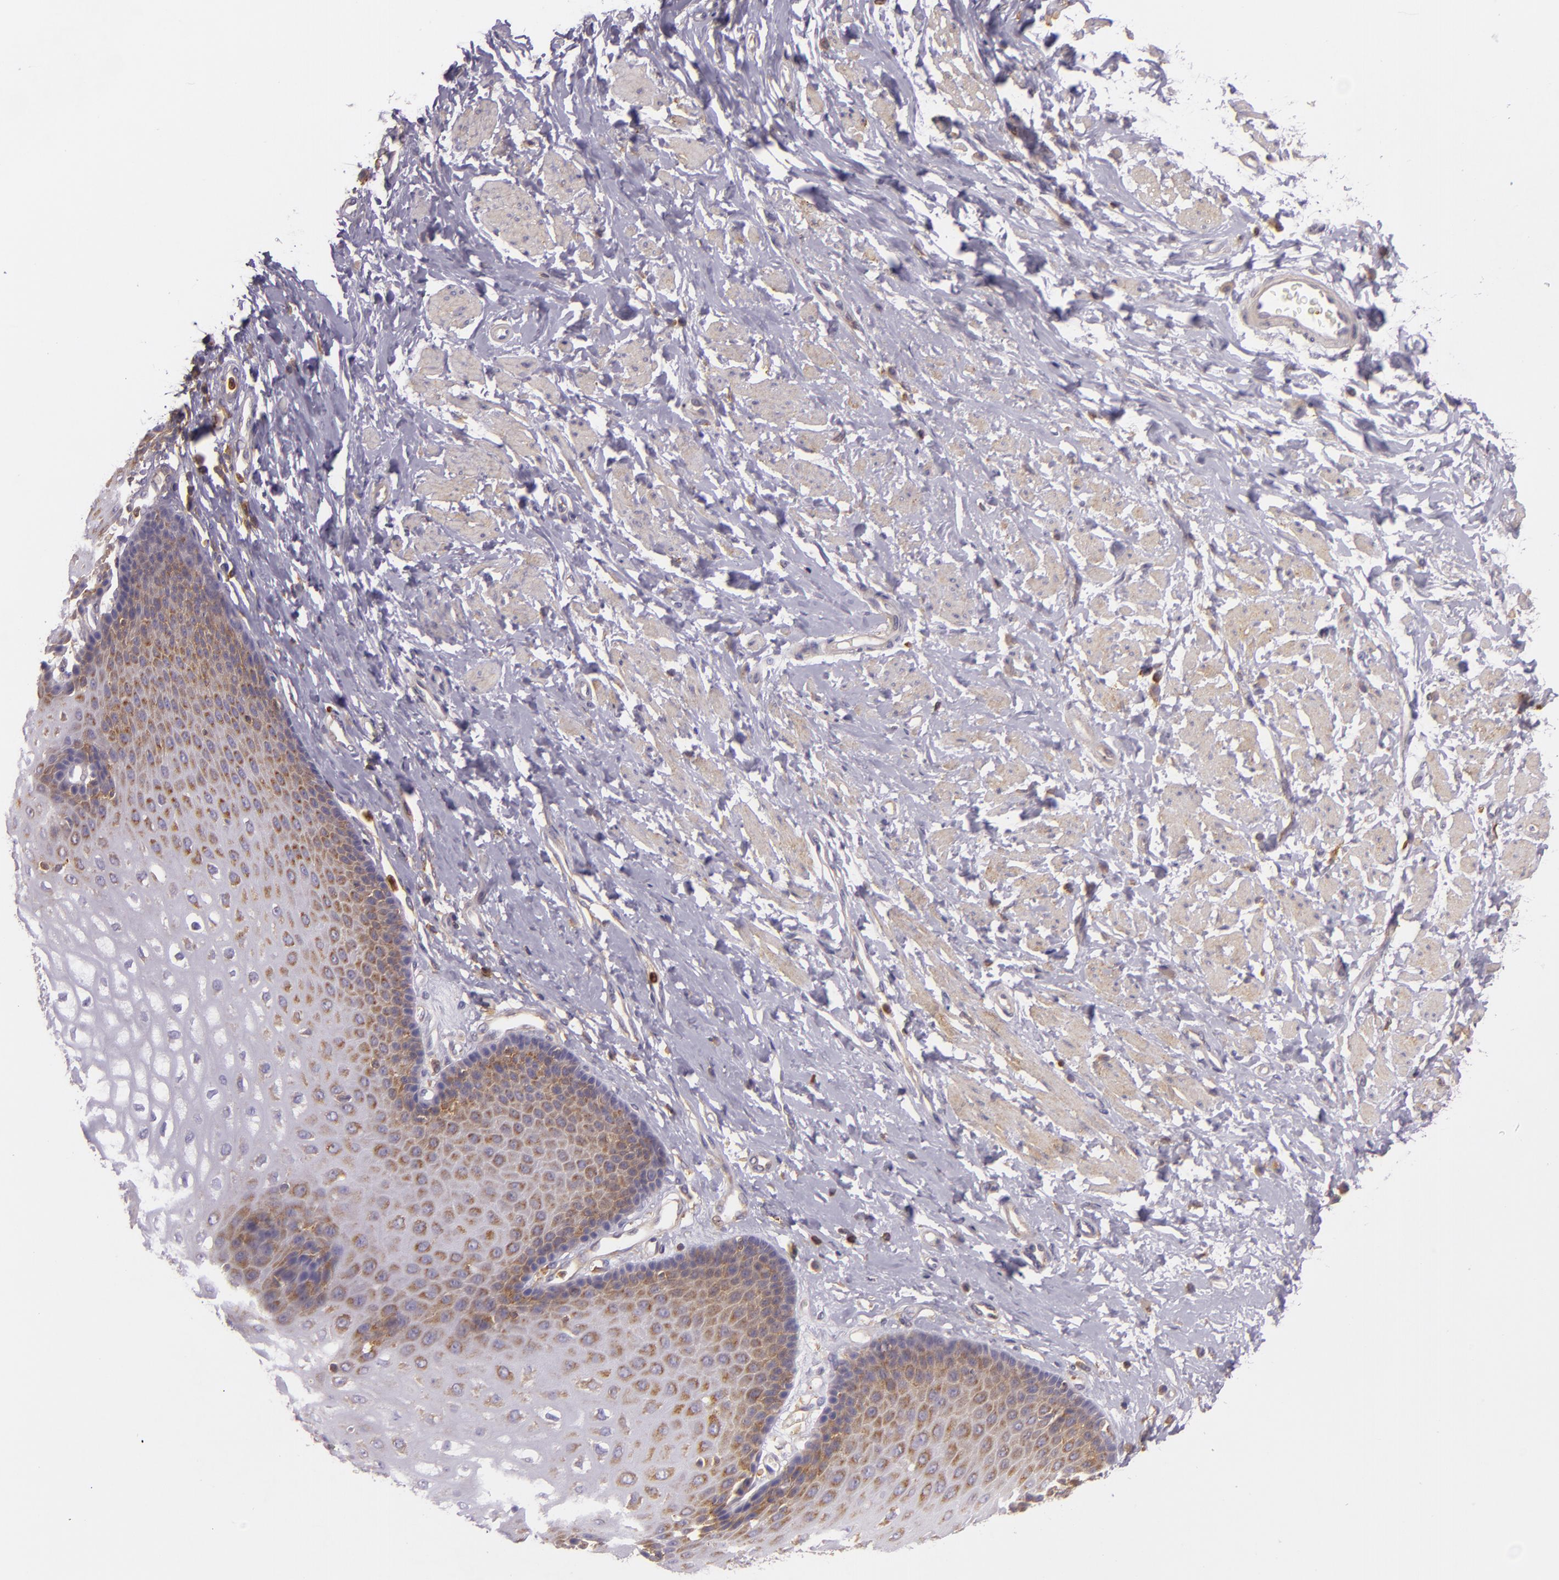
{"staining": {"intensity": "moderate", "quantity": "25%-75%", "location": "cytoplasmic/membranous"}, "tissue": "esophagus", "cell_type": "Squamous epithelial cells", "image_type": "normal", "snomed": [{"axis": "morphology", "description": "Normal tissue, NOS"}, {"axis": "topography", "description": "Esophagus"}], "caption": "Immunohistochemical staining of unremarkable esophagus exhibits moderate cytoplasmic/membranous protein staining in approximately 25%-75% of squamous epithelial cells. (DAB = brown stain, brightfield microscopy at high magnification).", "gene": "TLN1", "patient": {"sex": "male", "age": 70}}